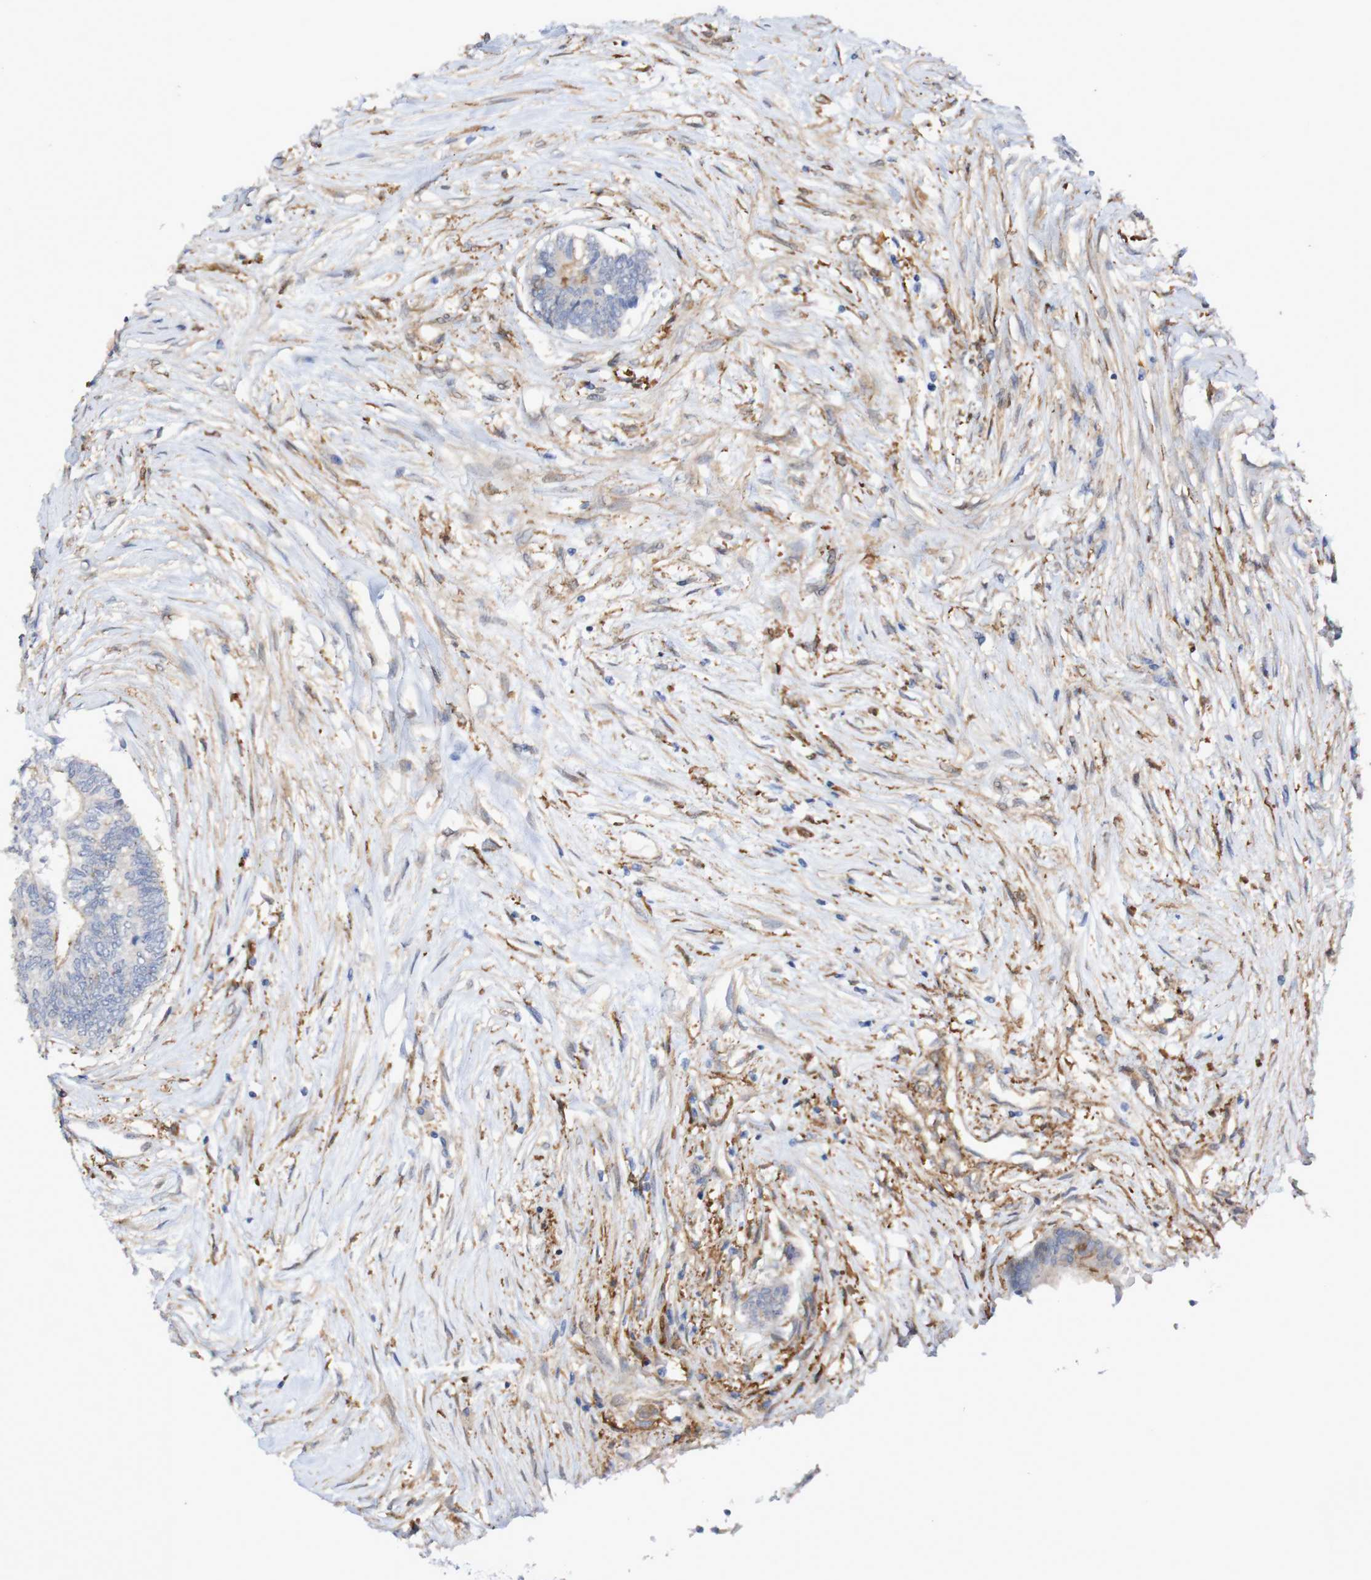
{"staining": {"intensity": "weak", "quantity": "25%-75%", "location": "cytoplasmic/membranous"}, "tissue": "colorectal cancer", "cell_type": "Tumor cells", "image_type": "cancer", "snomed": [{"axis": "morphology", "description": "Adenocarcinoma, NOS"}, {"axis": "topography", "description": "Rectum"}], "caption": "The histopathology image reveals immunohistochemical staining of adenocarcinoma (colorectal). There is weak cytoplasmic/membranous expression is seen in about 25%-75% of tumor cells. The protein is shown in brown color, while the nuclei are stained blue.", "gene": "SCRG1", "patient": {"sex": "male", "age": 63}}